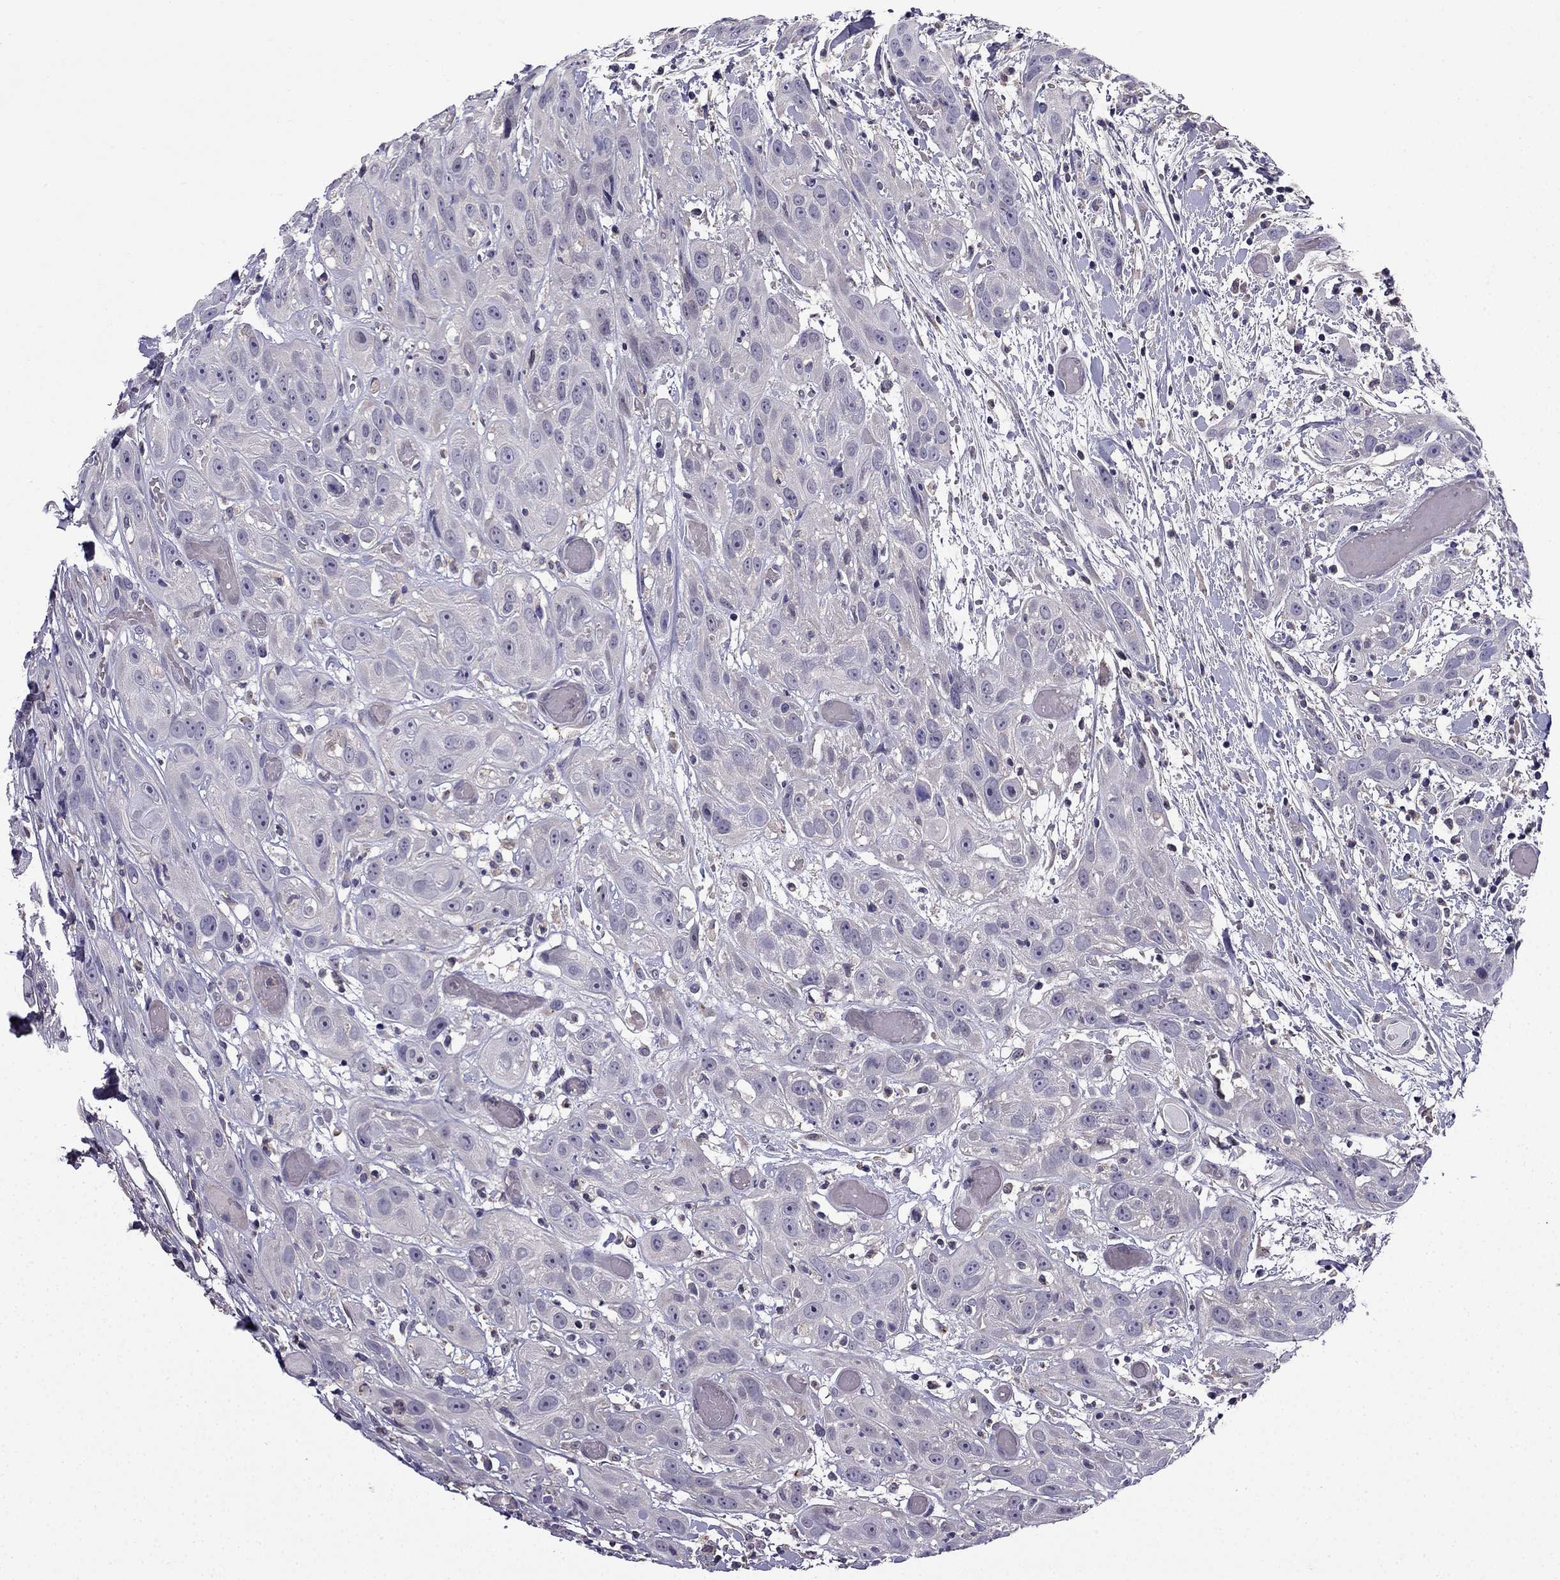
{"staining": {"intensity": "negative", "quantity": "none", "location": "none"}, "tissue": "head and neck cancer", "cell_type": "Tumor cells", "image_type": "cancer", "snomed": [{"axis": "morphology", "description": "Normal tissue, NOS"}, {"axis": "morphology", "description": "Squamous cell carcinoma, NOS"}, {"axis": "topography", "description": "Oral tissue"}, {"axis": "topography", "description": "Salivary gland"}, {"axis": "topography", "description": "Head-Neck"}], "caption": "This is an immunohistochemistry (IHC) image of head and neck cancer. There is no staining in tumor cells.", "gene": "SLC6A2", "patient": {"sex": "female", "age": 62}}